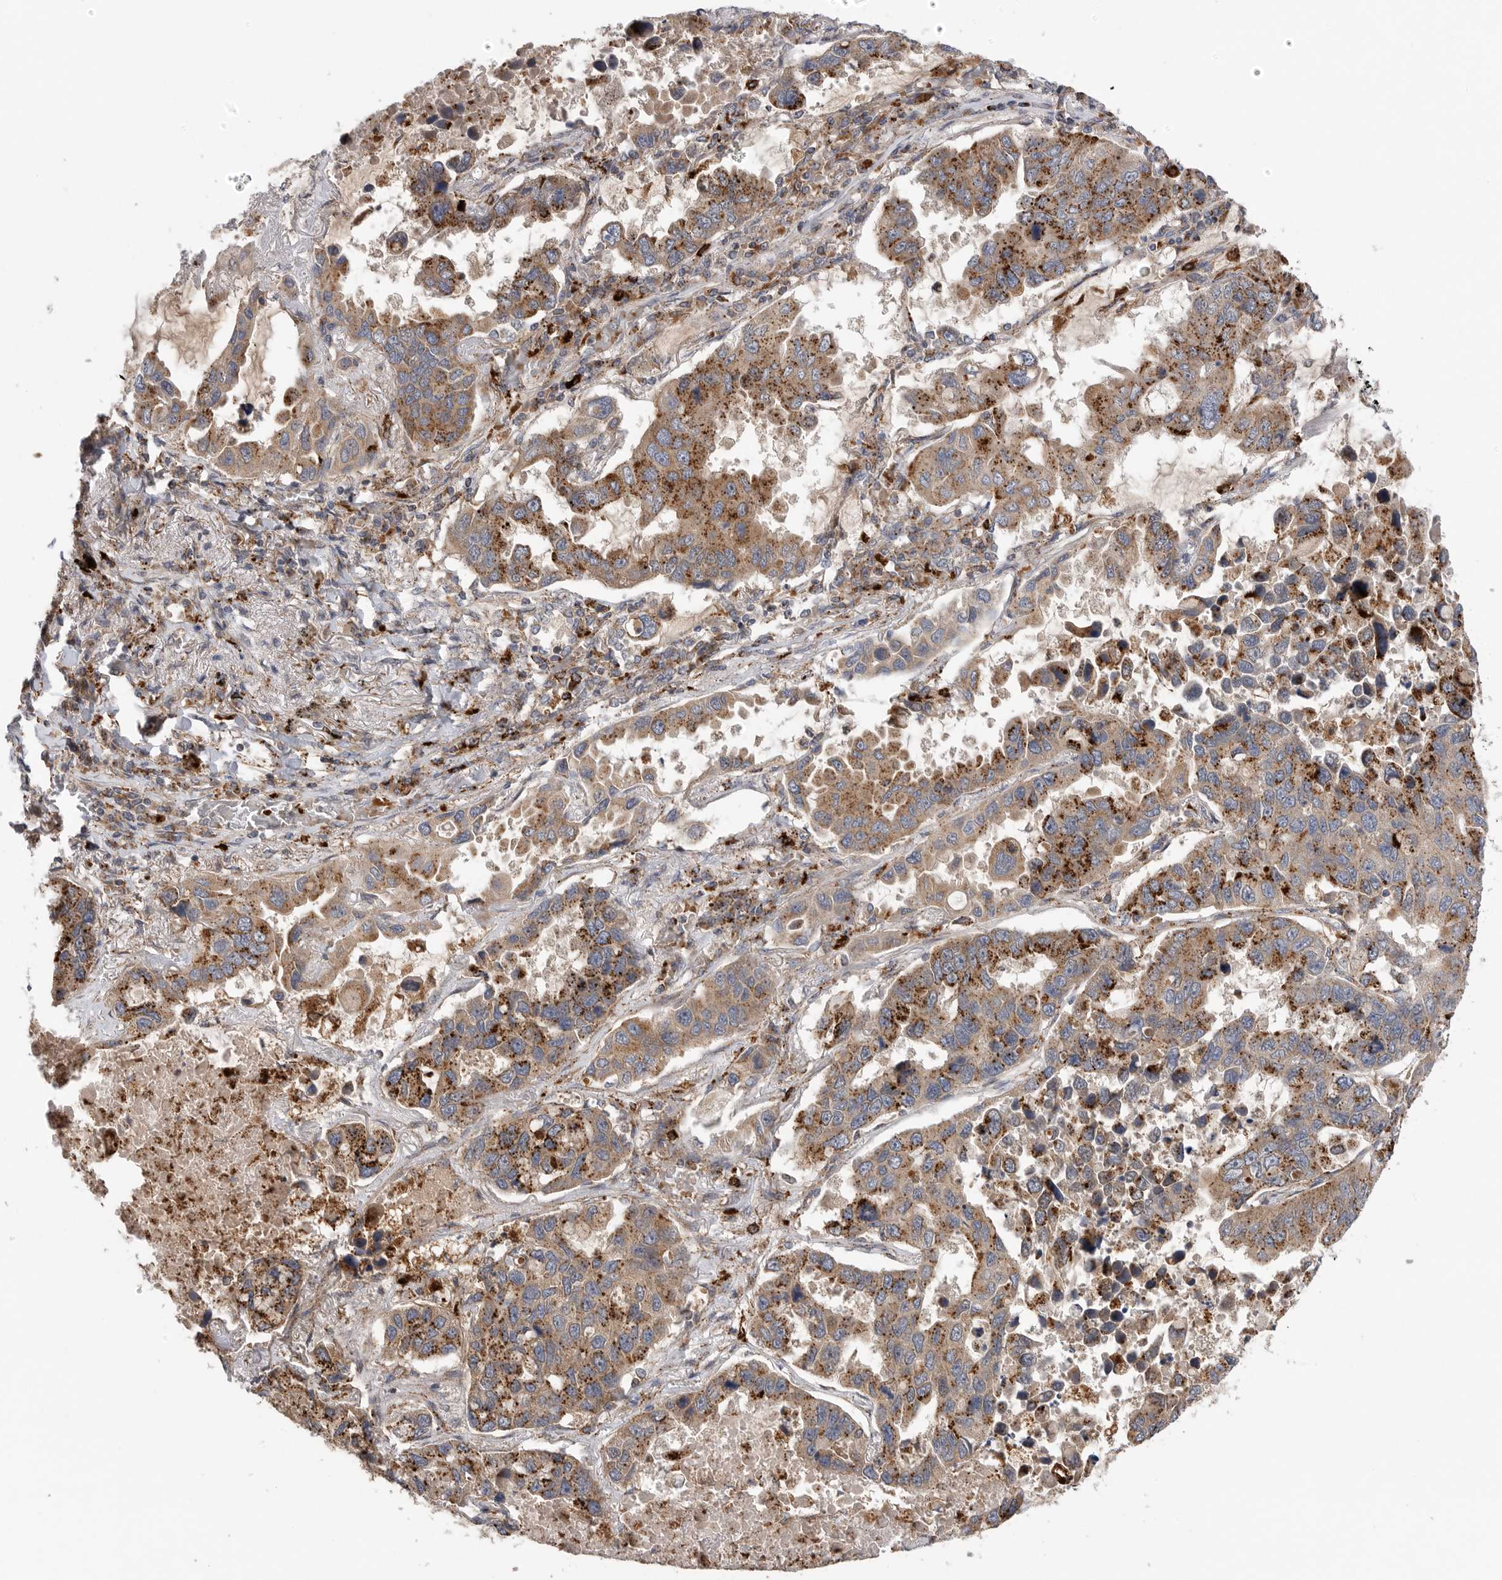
{"staining": {"intensity": "moderate", "quantity": ">75%", "location": "cytoplasmic/membranous"}, "tissue": "lung cancer", "cell_type": "Tumor cells", "image_type": "cancer", "snomed": [{"axis": "morphology", "description": "Adenocarcinoma, NOS"}, {"axis": "topography", "description": "Lung"}], "caption": "Protein staining reveals moderate cytoplasmic/membranous positivity in approximately >75% of tumor cells in adenocarcinoma (lung).", "gene": "GALNS", "patient": {"sex": "male", "age": 64}}